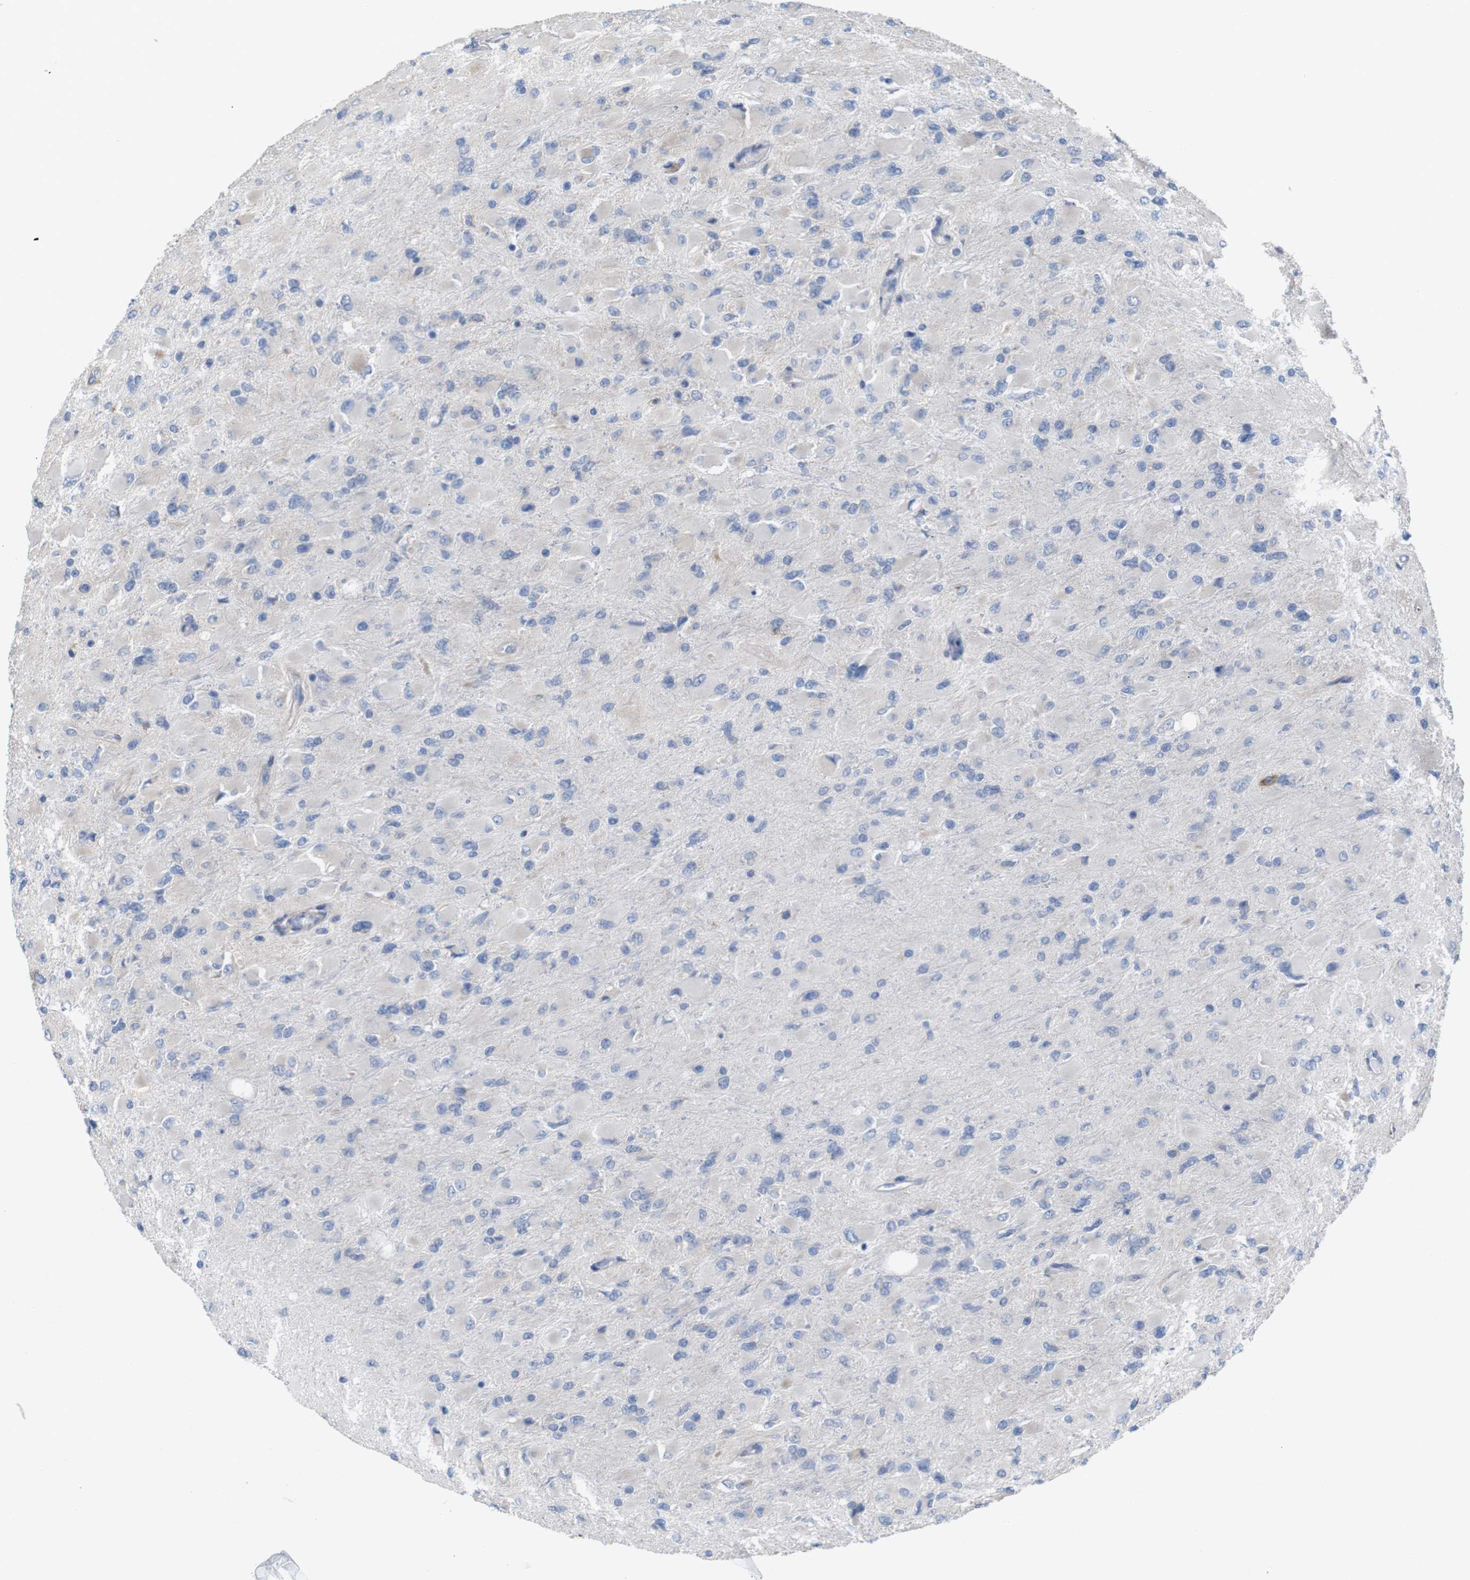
{"staining": {"intensity": "negative", "quantity": "none", "location": "none"}, "tissue": "glioma", "cell_type": "Tumor cells", "image_type": "cancer", "snomed": [{"axis": "morphology", "description": "Glioma, malignant, High grade"}, {"axis": "topography", "description": "Cerebral cortex"}], "caption": "IHC photomicrograph of neoplastic tissue: glioma stained with DAB (3,3'-diaminobenzidine) reveals no significant protein positivity in tumor cells.", "gene": "MYEOV", "patient": {"sex": "female", "age": 36}}